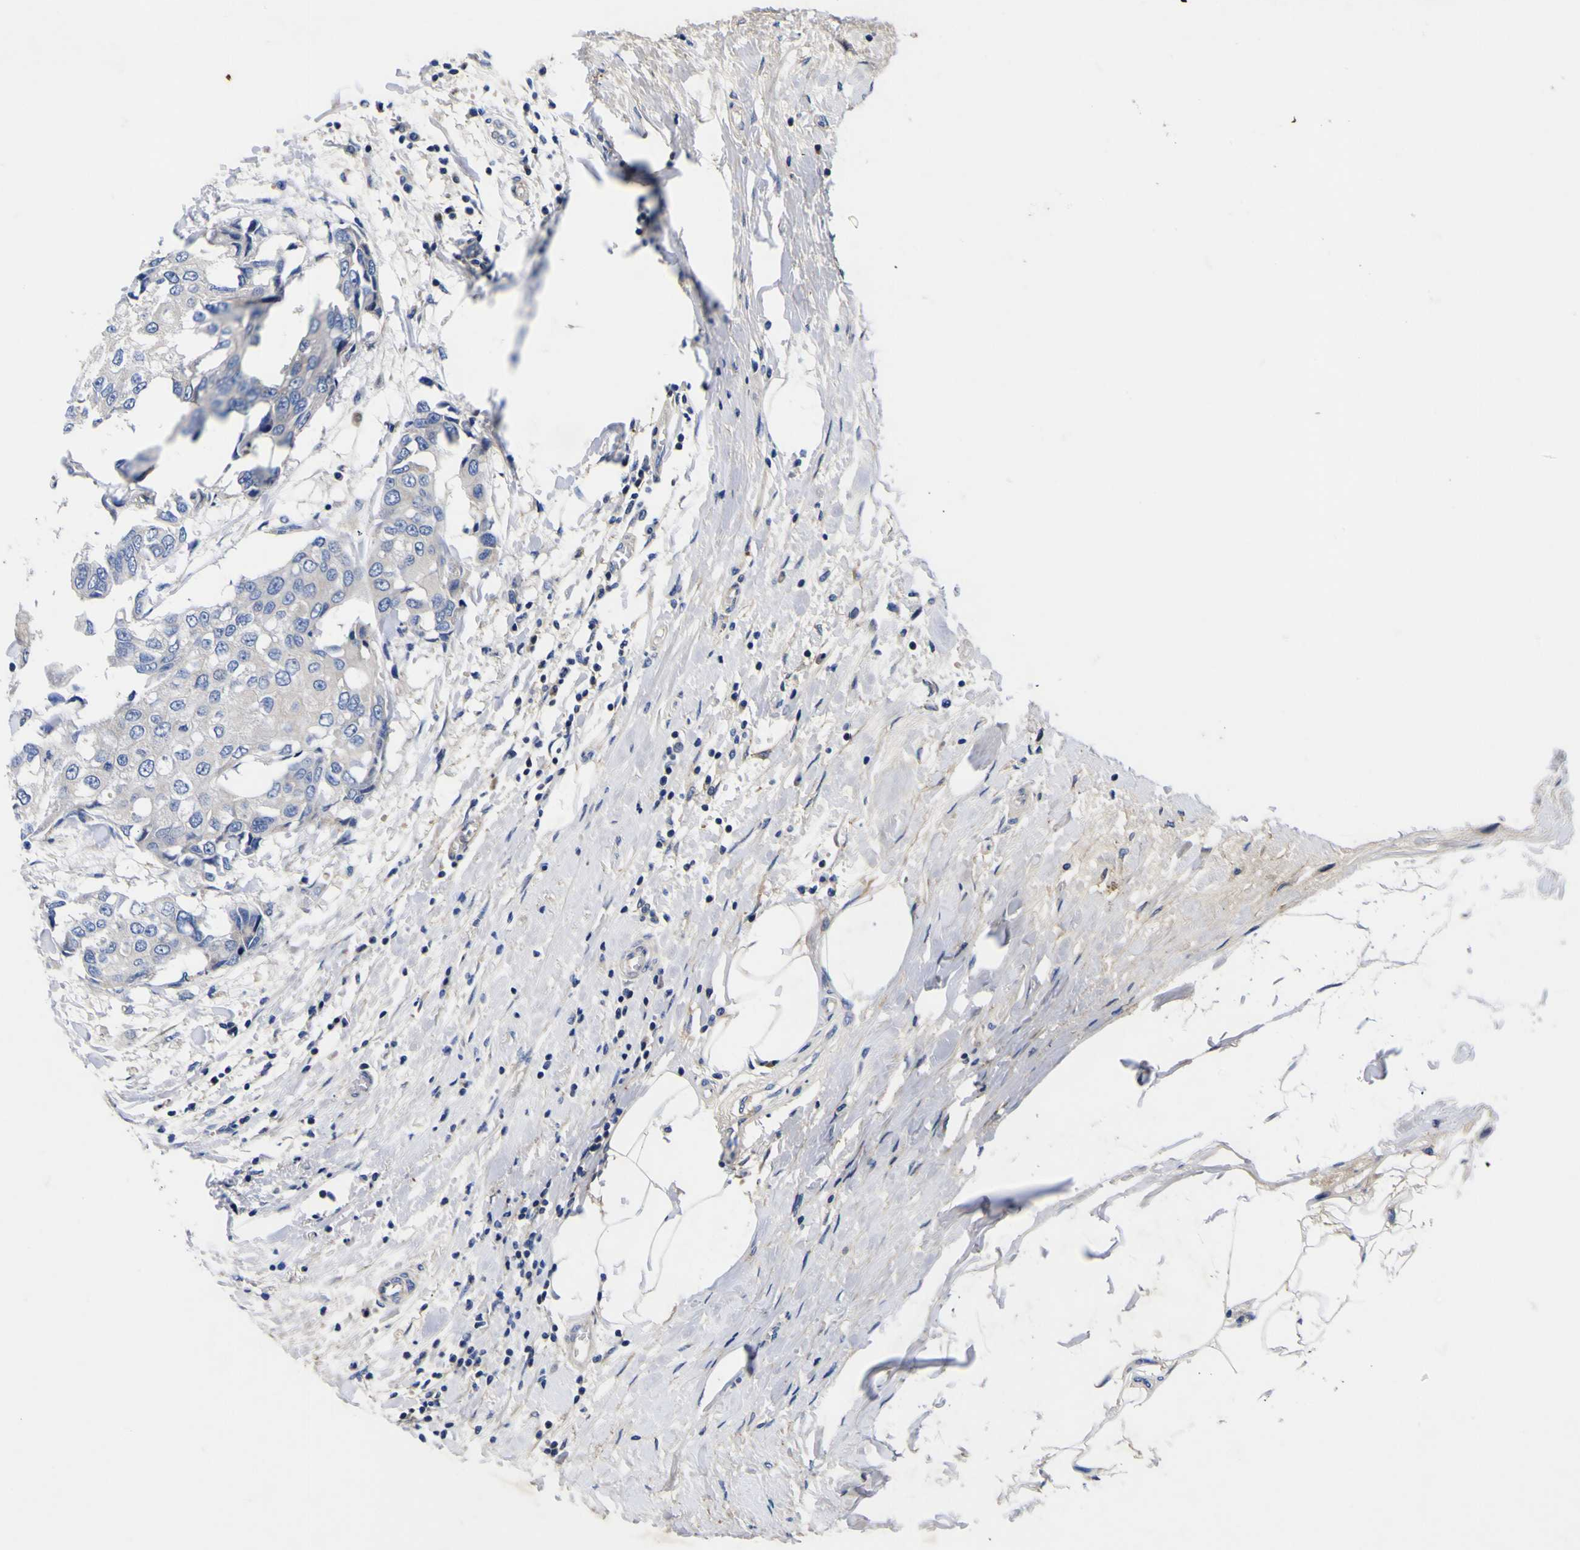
{"staining": {"intensity": "negative", "quantity": "none", "location": "none"}, "tissue": "breast cancer", "cell_type": "Tumor cells", "image_type": "cancer", "snomed": [{"axis": "morphology", "description": "Duct carcinoma"}, {"axis": "topography", "description": "Breast"}], "caption": "Immunohistochemistry (IHC) micrograph of neoplastic tissue: human breast cancer stained with DAB exhibits no significant protein staining in tumor cells.", "gene": "VASN", "patient": {"sex": "female", "age": 27}}